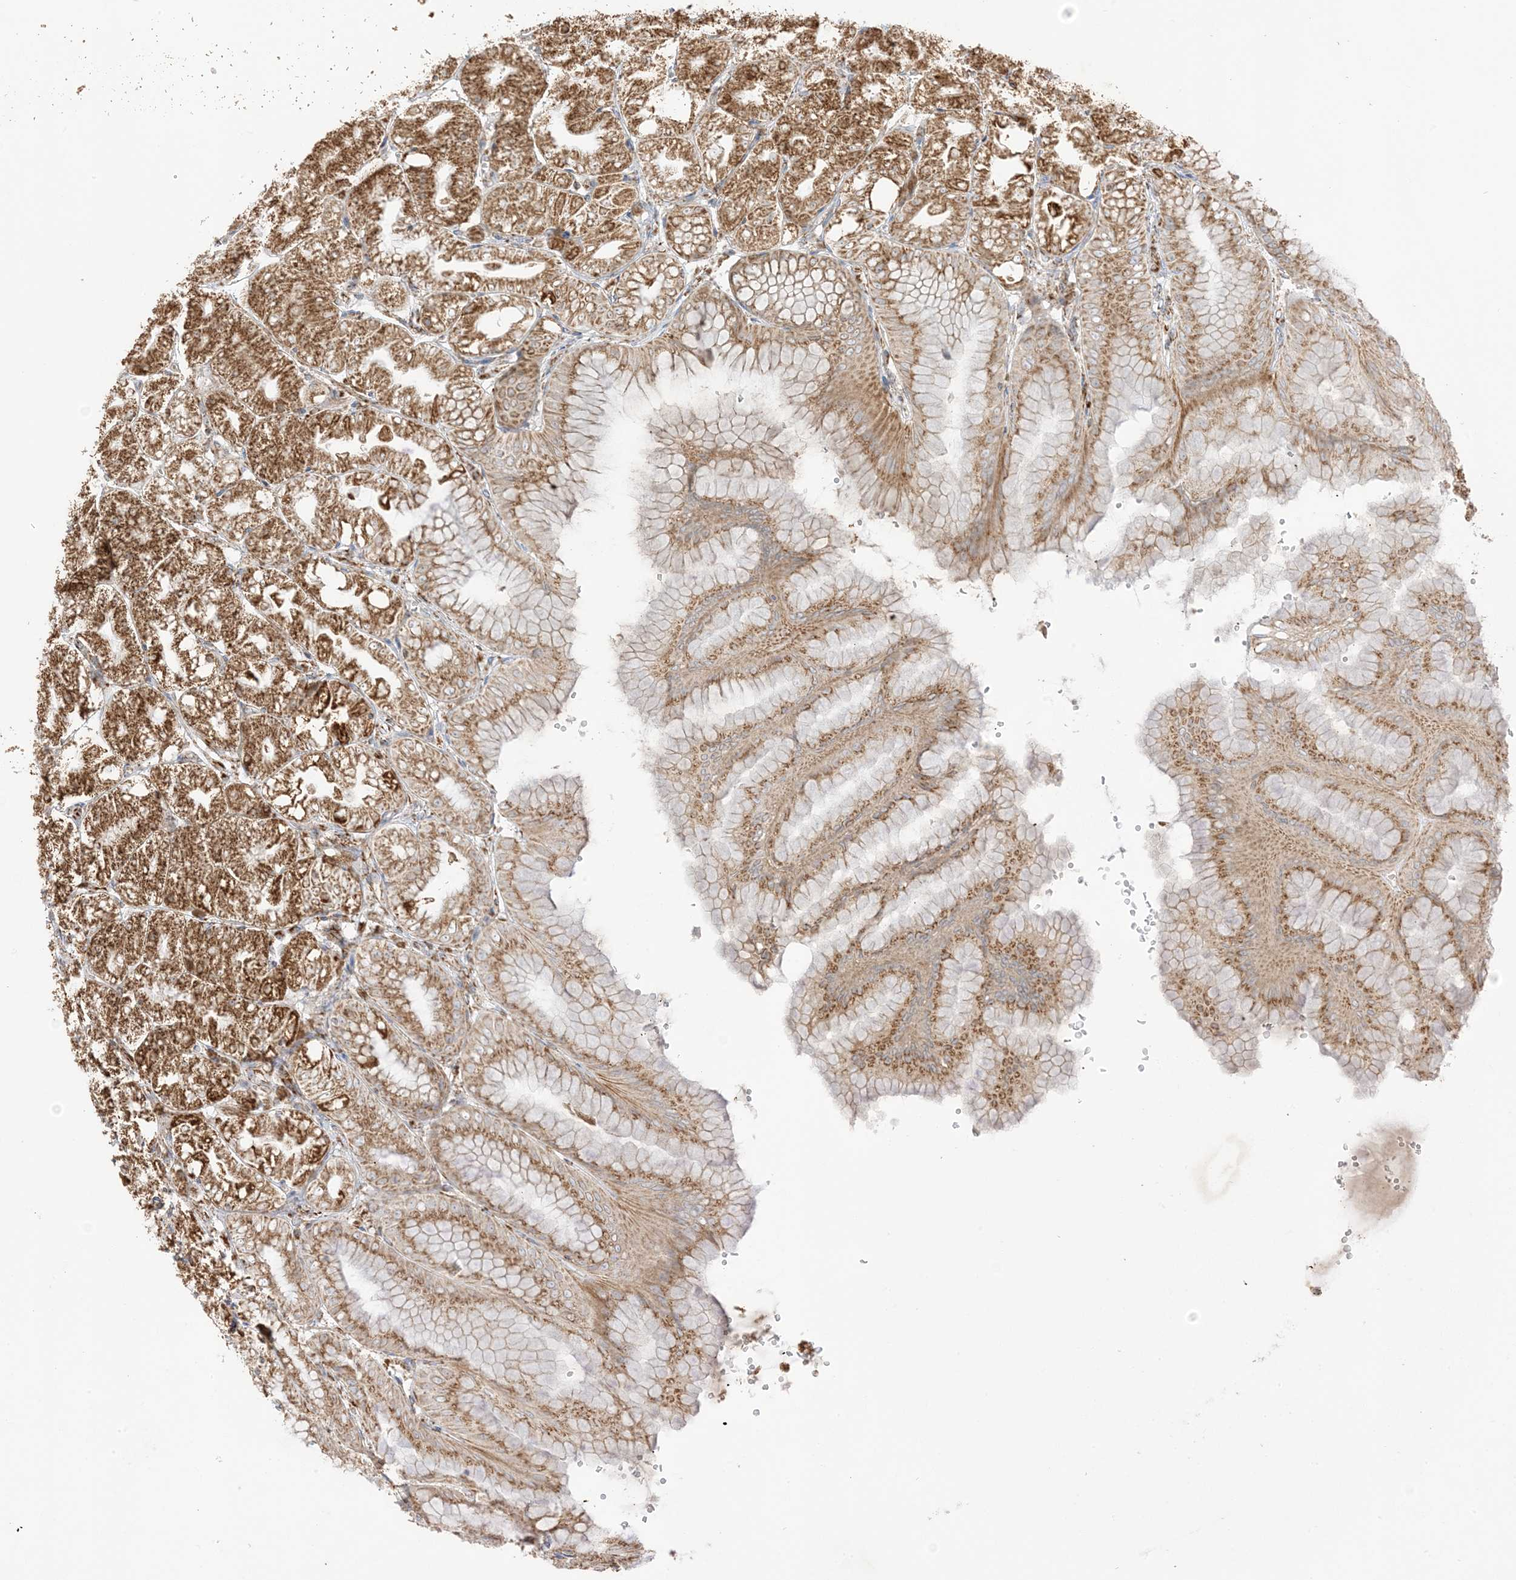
{"staining": {"intensity": "moderate", "quantity": ">75%", "location": "cytoplasmic/membranous"}, "tissue": "stomach", "cell_type": "Glandular cells", "image_type": "normal", "snomed": [{"axis": "morphology", "description": "Normal tissue, NOS"}, {"axis": "topography", "description": "Stomach, lower"}], "caption": "Moderate cytoplasmic/membranous protein expression is identified in approximately >75% of glandular cells in stomach. The staining was performed using DAB (3,3'-diaminobenzidine) to visualize the protein expression in brown, while the nuclei were stained in blue with hematoxylin (Magnification: 20x).", "gene": "SLC25A12", "patient": {"sex": "male", "age": 71}}